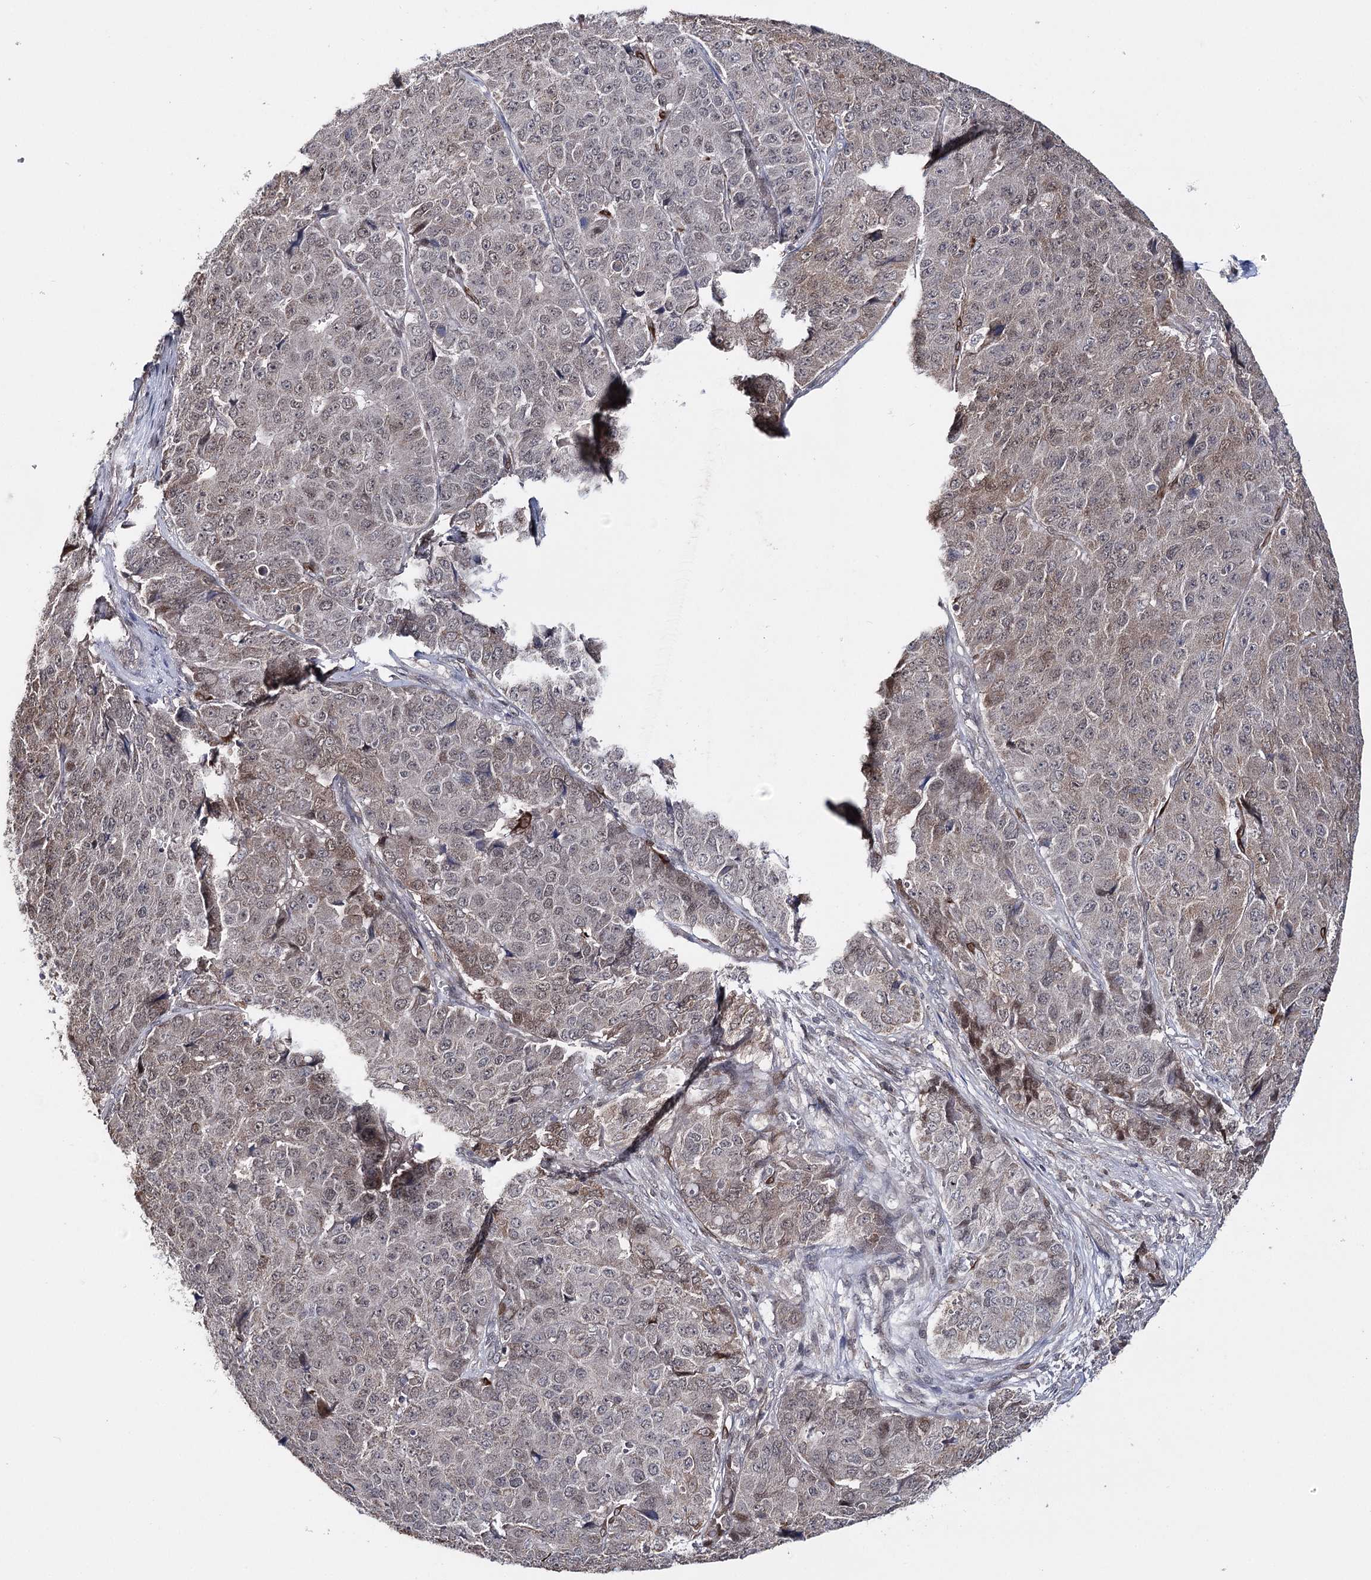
{"staining": {"intensity": "weak", "quantity": "<25%", "location": "cytoplasmic/membranous"}, "tissue": "pancreatic cancer", "cell_type": "Tumor cells", "image_type": "cancer", "snomed": [{"axis": "morphology", "description": "Adenocarcinoma, NOS"}, {"axis": "topography", "description": "Pancreas"}], "caption": "The immunohistochemistry photomicrograph has no significant expression in tumor cells of pancreatic cancer tissue. (DAB (3,3'-diaminobenzidine) IHC, high magnification).", "gene": "HSD11B2", "patient": {"sex": "male", "age": 50}}